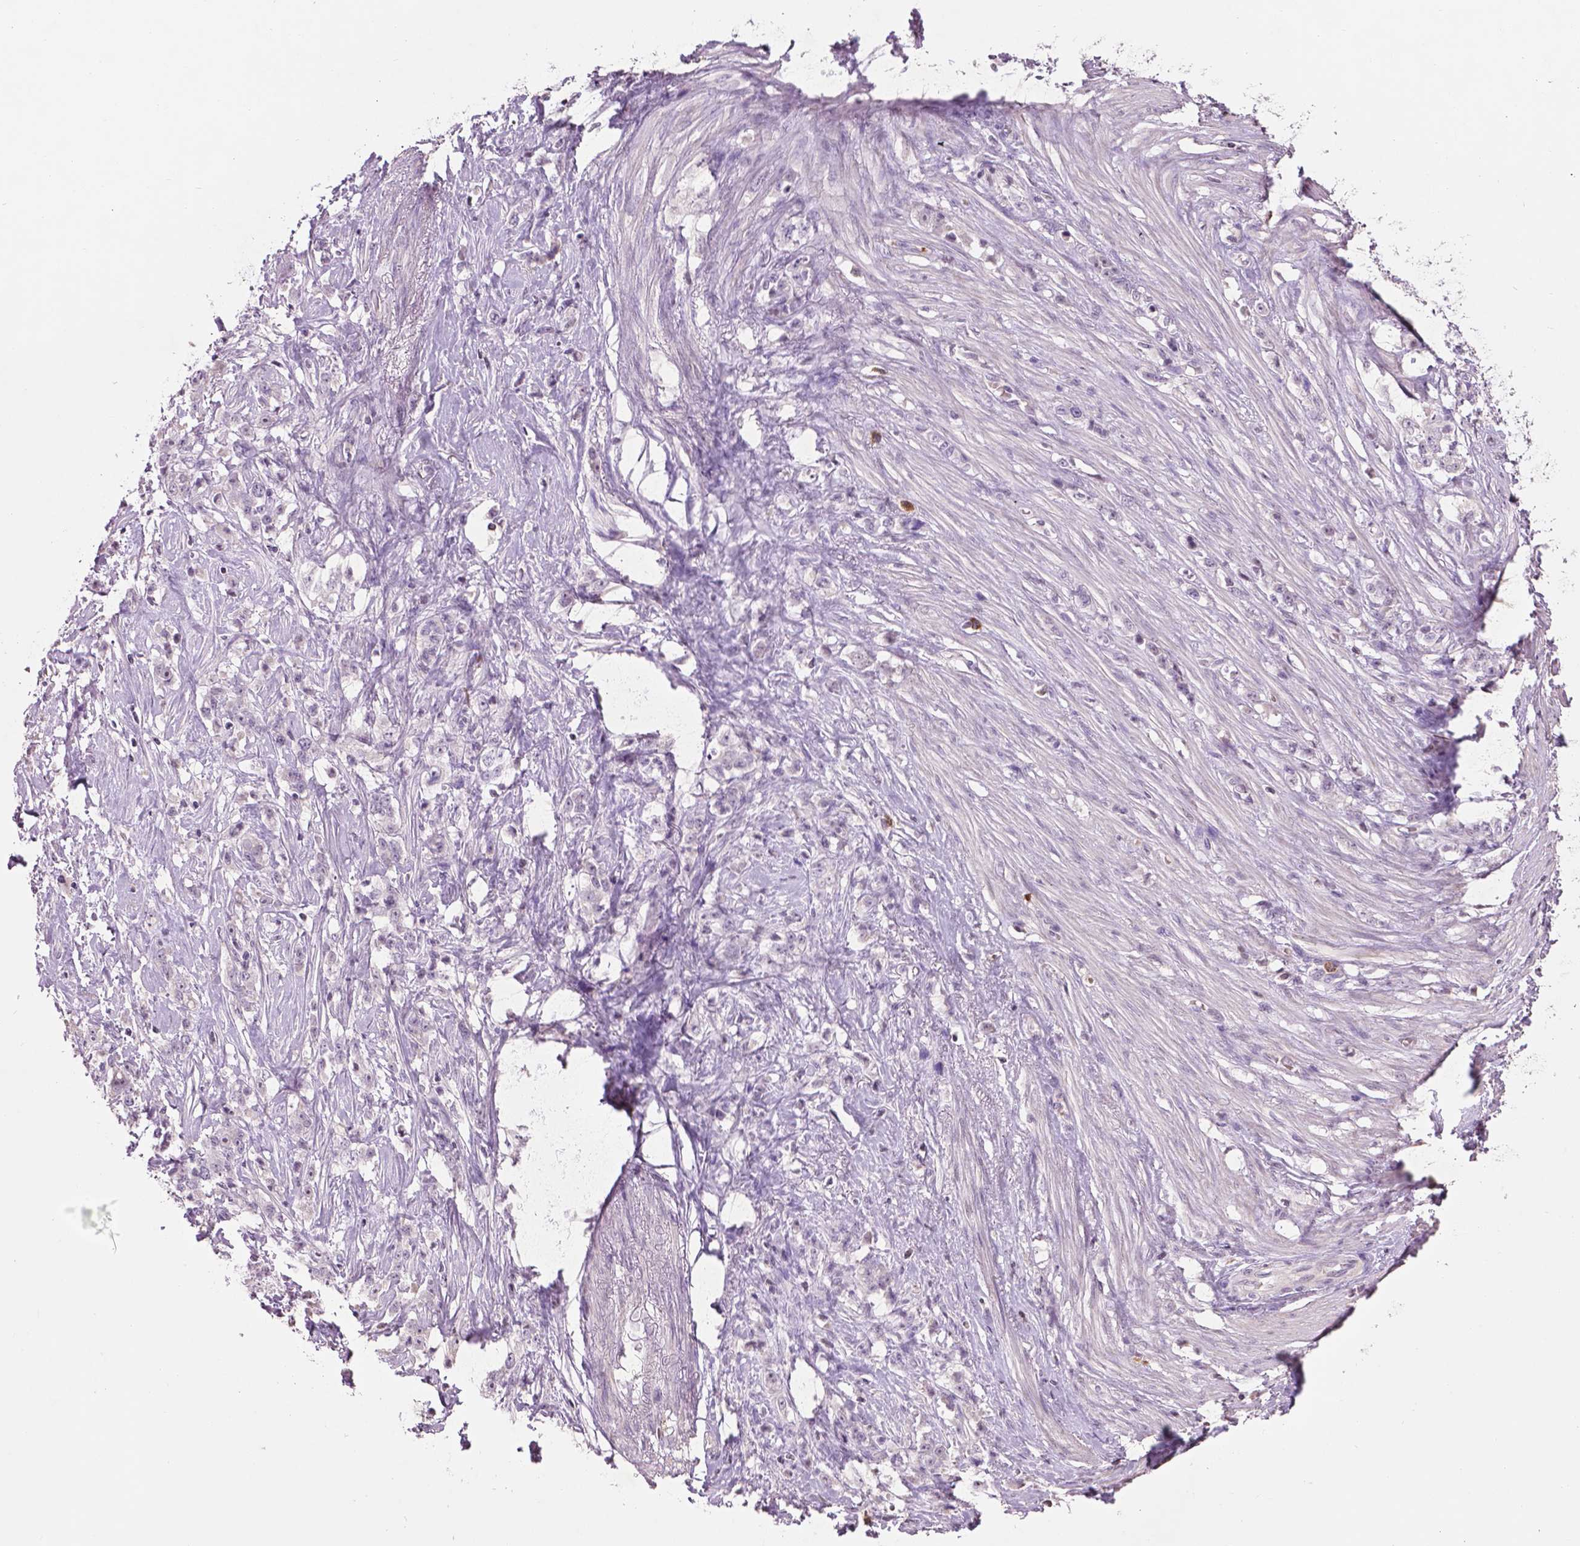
{"staining": {"intensity": "negative", "quantity": "none", "location": "none"}, "tissue": "stomach cancer", "cell_type": "Tumor cells", "image_type": "cancer", "snomed": [{"axis": "morphology", "description": "Adenocarcinoma, NOS"}, {"axis": "topography", "description": "Stomach, lower"}], "caption": "Stomach cancer was stained to show a protein in brown. There is no significant expression in tumor cells.", "gene": "NTNG2", "patient": {"sex": "male", "age": 88}}